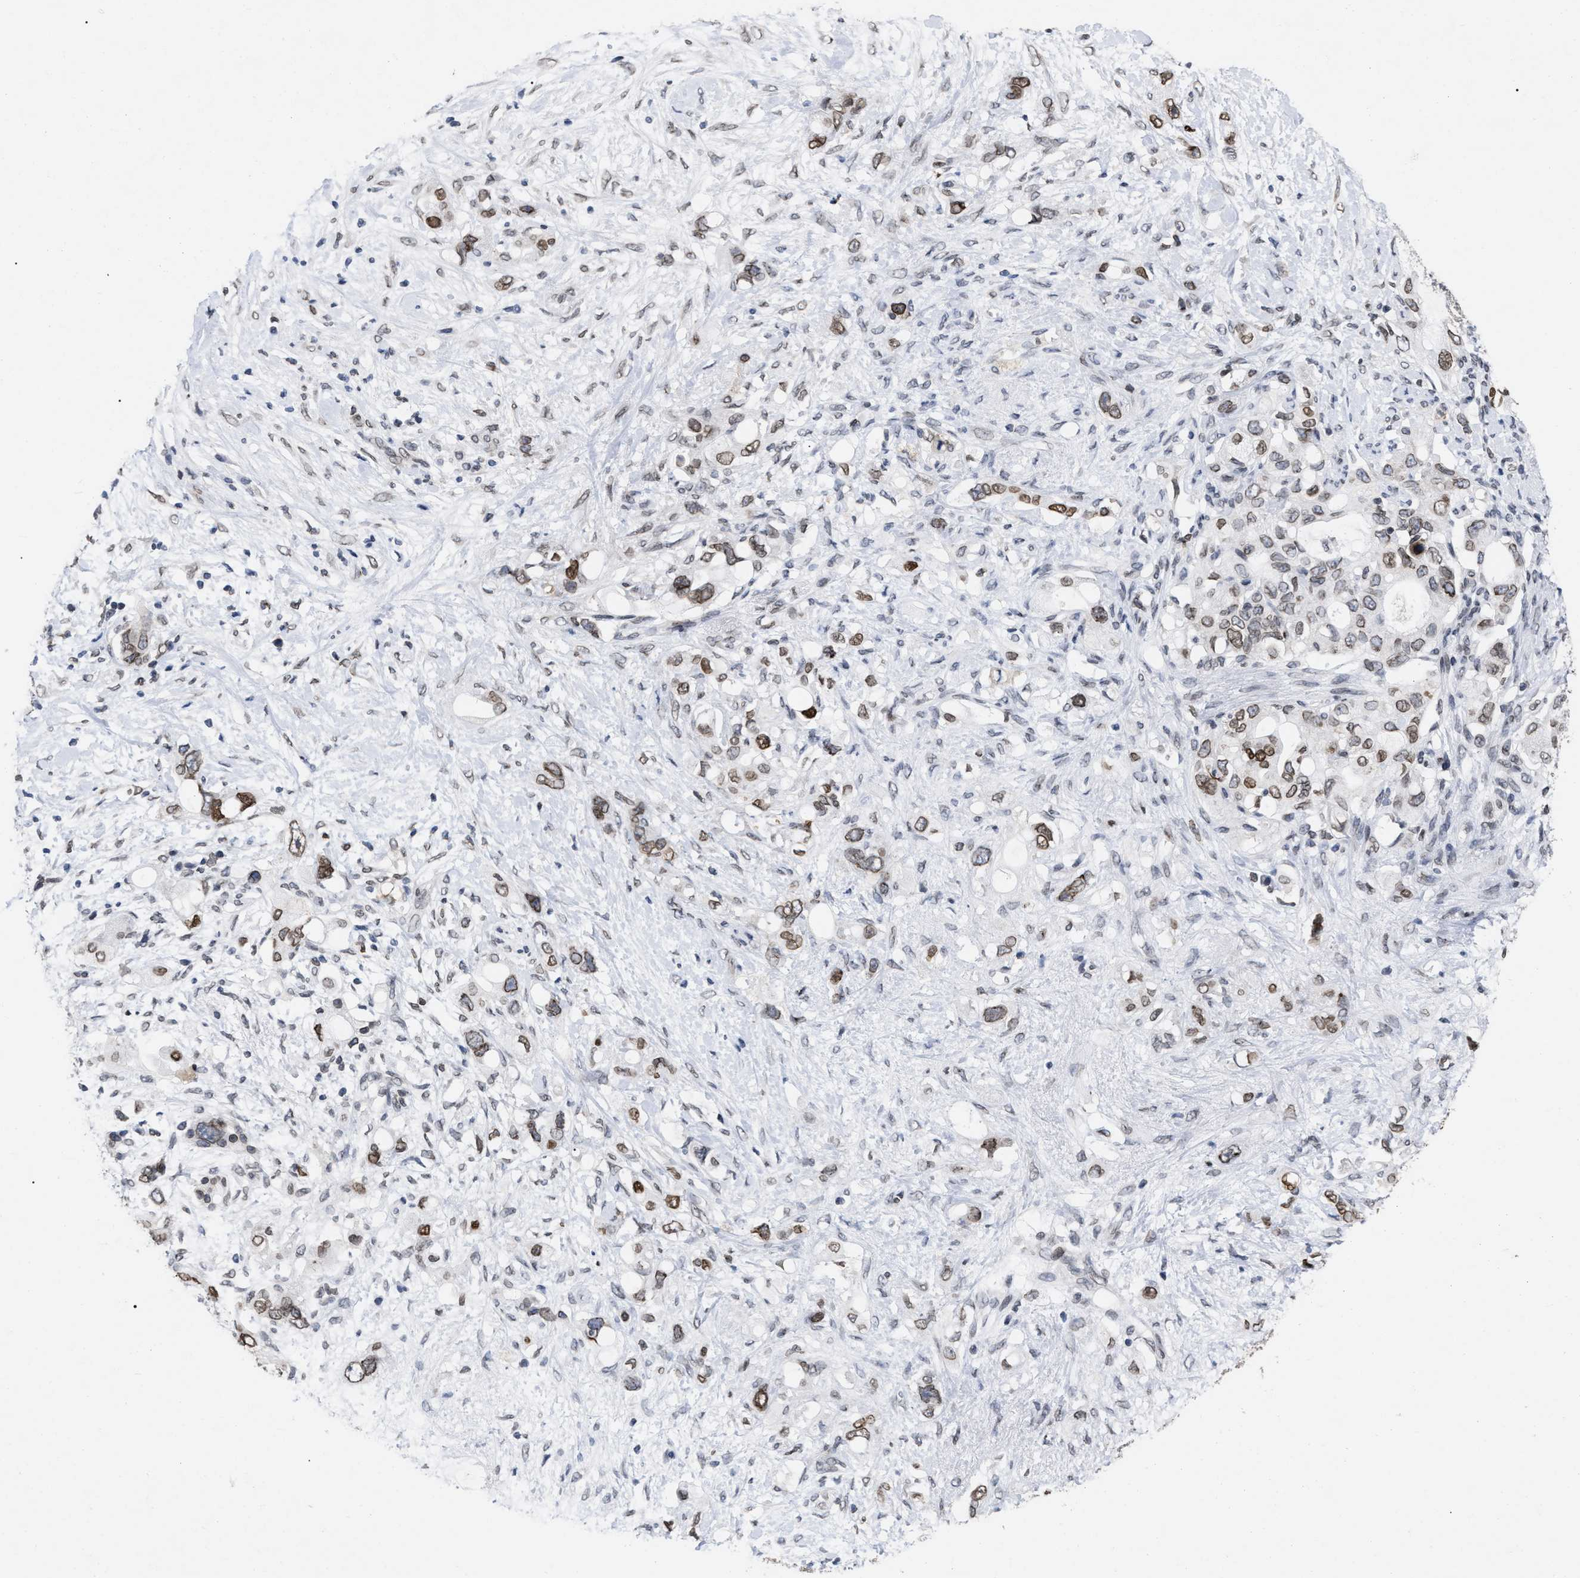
{"staining": {"intensity": "moderate", "quantity": "25%-75%", "location": "cytoplasmic/membranous,nuclear"}, "tissue": "pancreatic cancer", "cell_type": "Tumor cells", "image_type": "cancer", "snomed": [{"axis": "morphology", "description": "Adenocarcinoma, NOS"}, {"axis": "topography", "description": "Pancreas"}], "caption": "Protein staining exhibits moderate cytoplasmic/membranous and nuclear staining in about 25%-75% of tumor cells in pancreatic cancer (adenocarcinoma).", "gene": "TPR", "patient": {"sex": "female", "age": 56}}